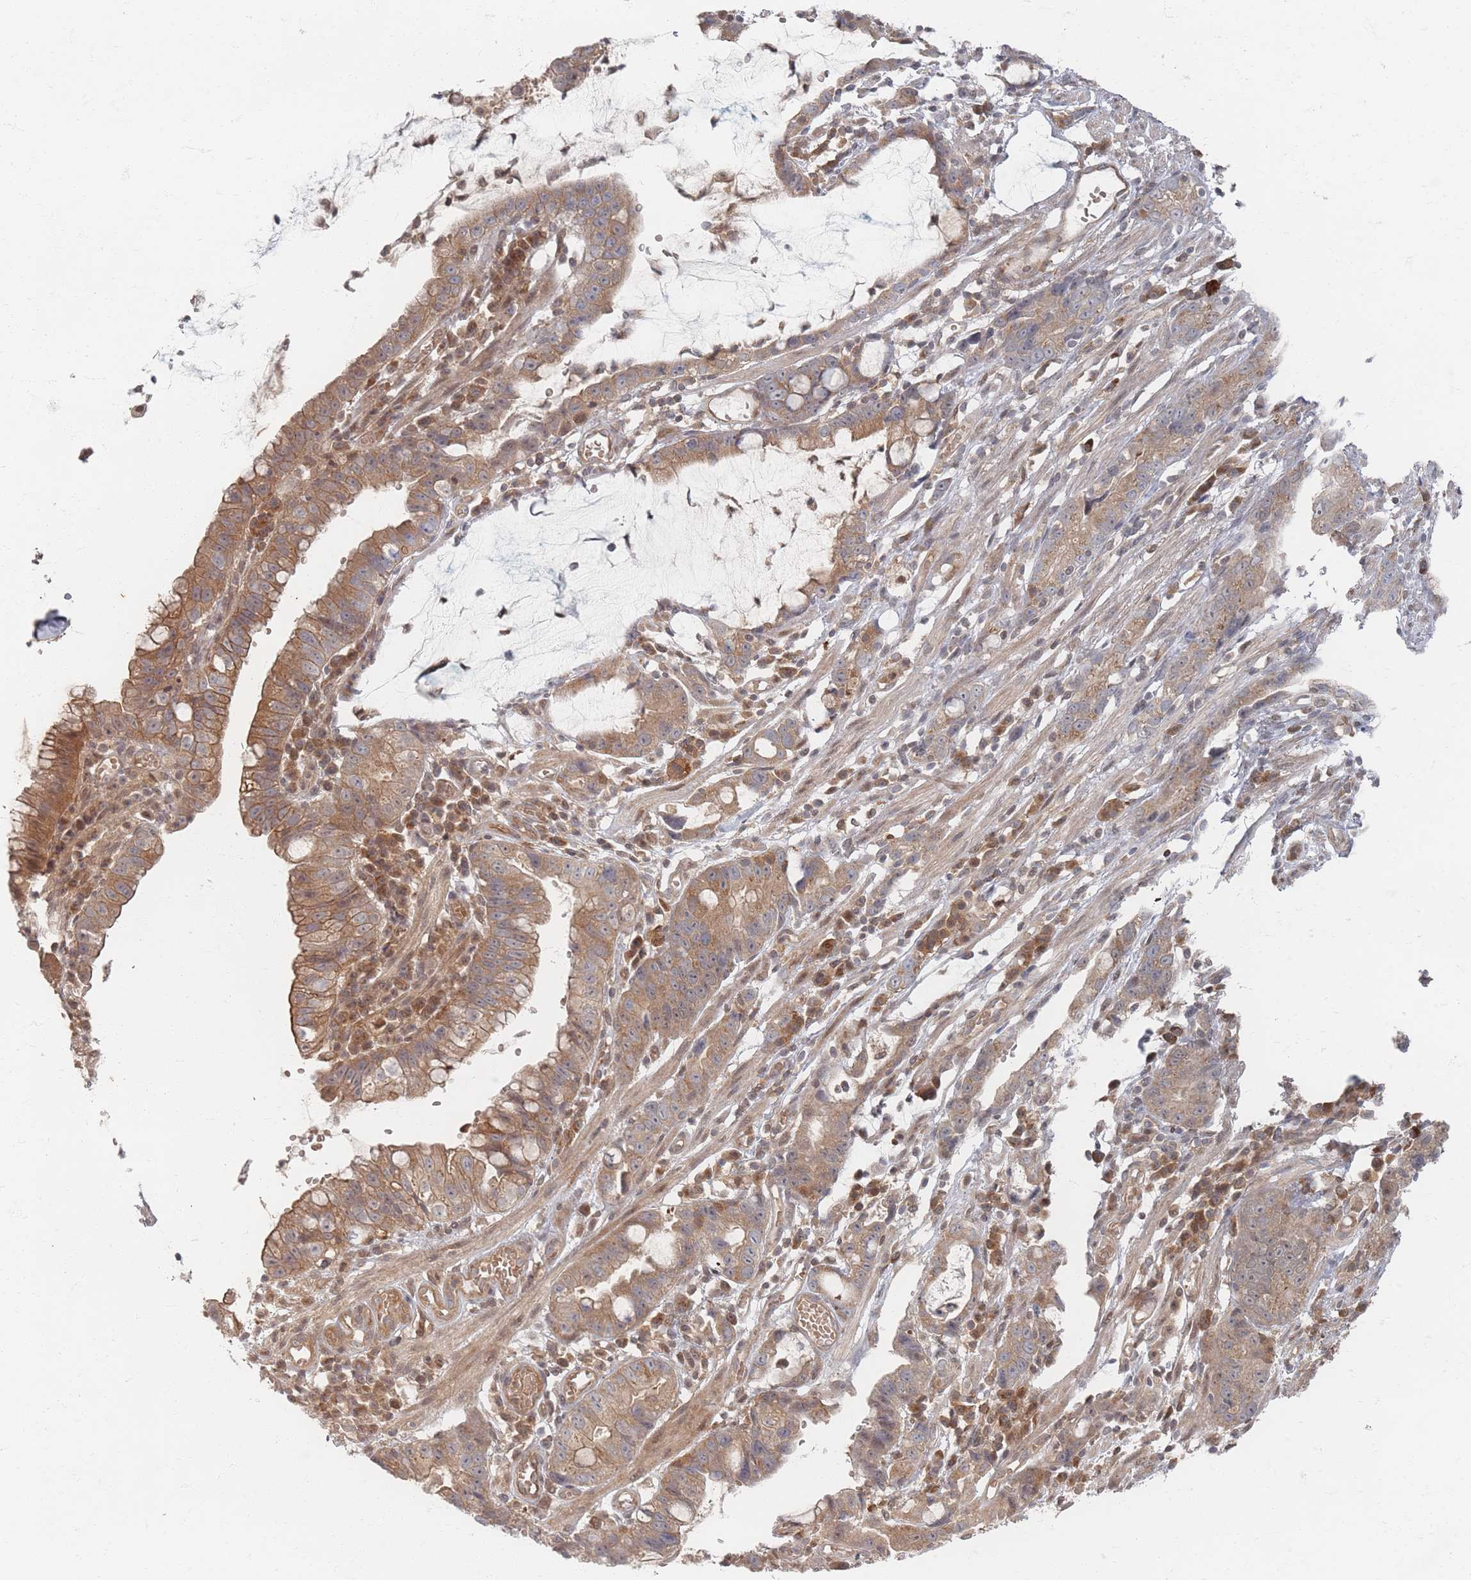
{"staining": {"intensity": "moderate", "quantity": ">75%", "location": "cytoplasmic/membranous"}, "tissue": "stomach cancer", "cell_type": "Tumor cells", "image_type": "cancer", "snomed": [{"axis": "morphology", "description": "Adenocarcinoma, NOS"}, {"axis": "topography", "description": "Stomach"}], "caption": "Stomach cancer stained for a protein (brown) displays moderate cytoplasmic/membranous positive staining in about >75% of tumor cells.", "gene": "PSMD9", "patient": {"sex": "male", "age": 55}}